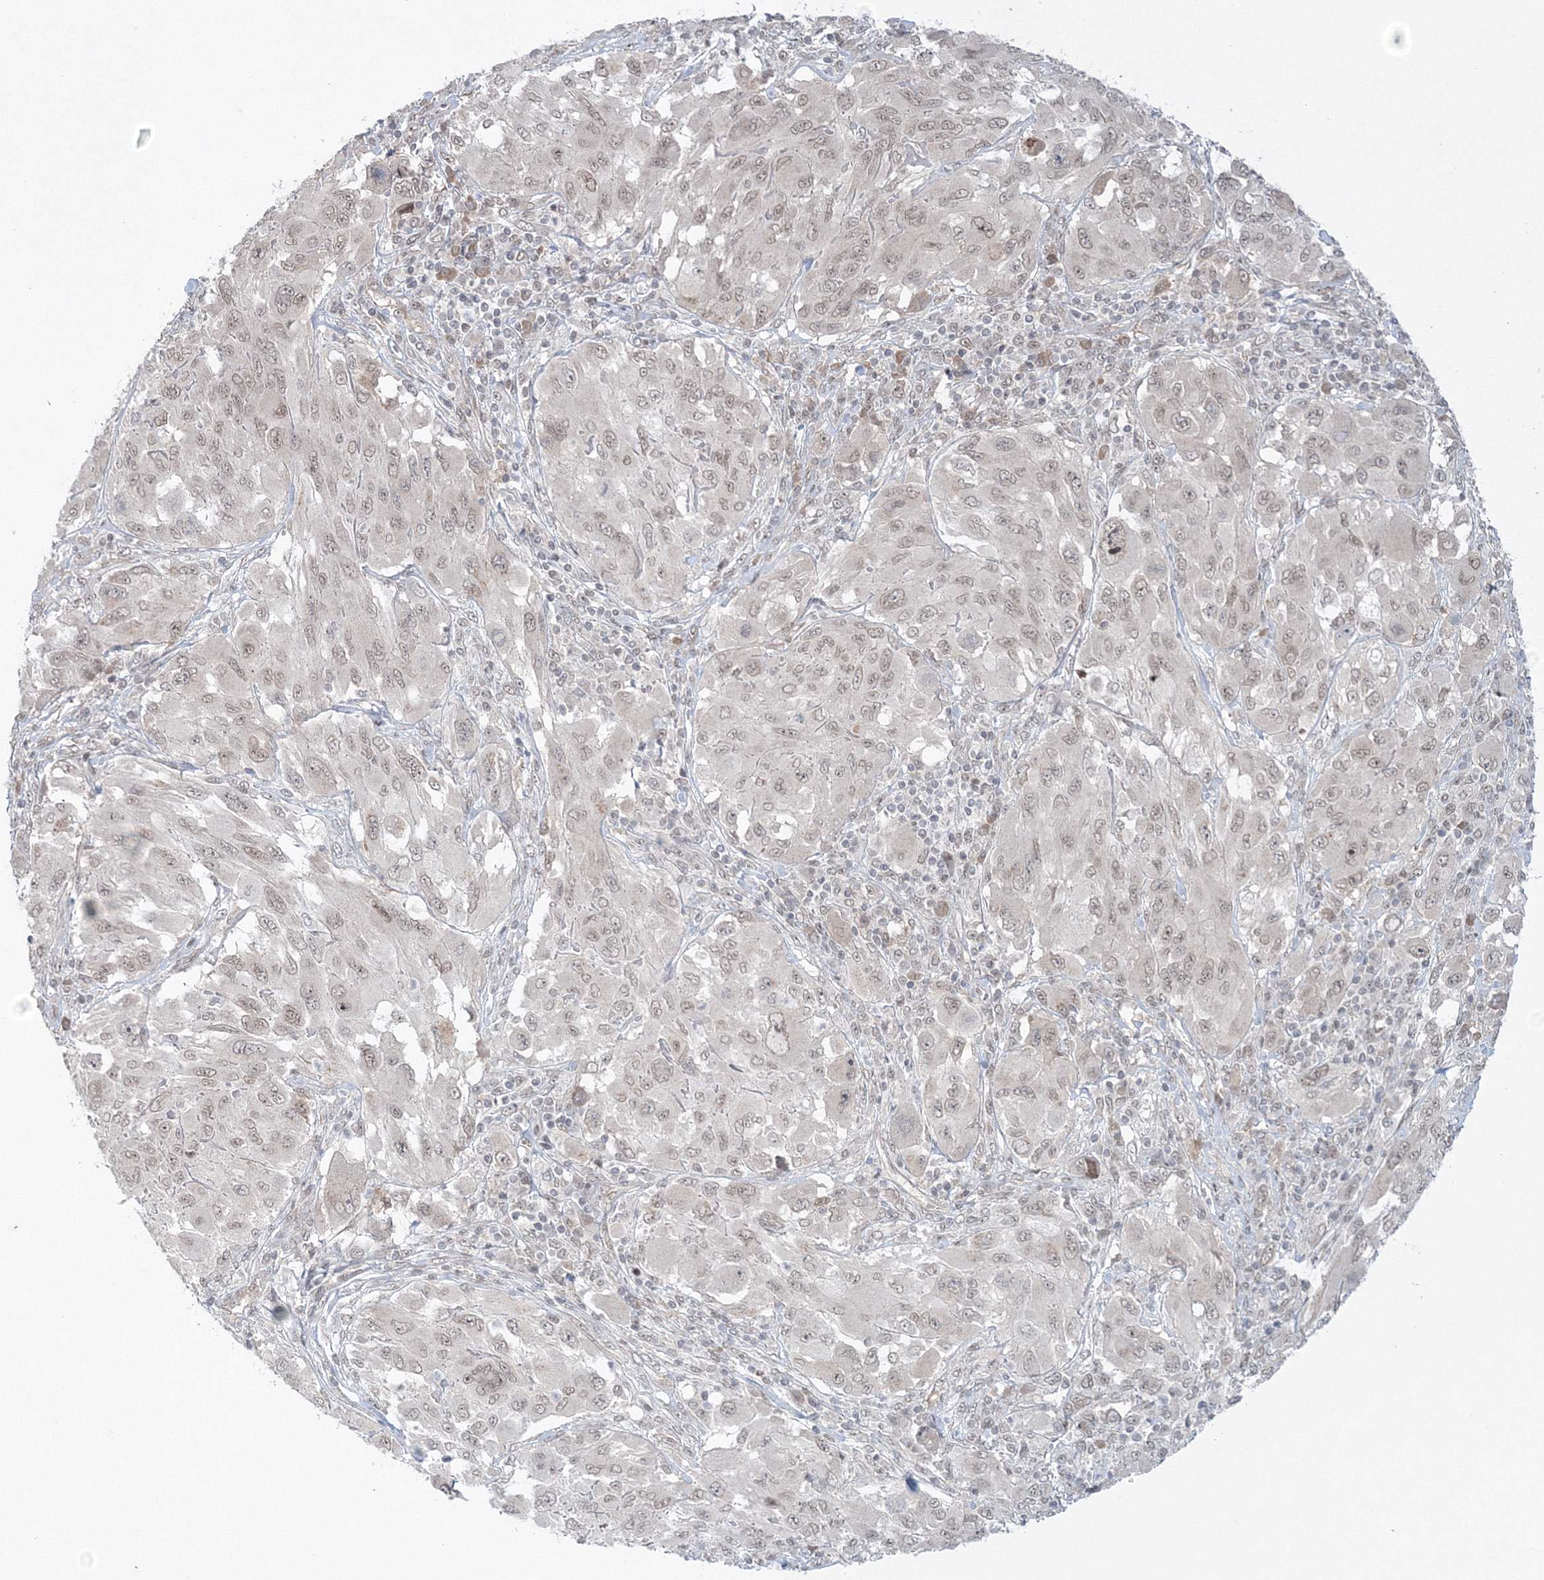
{"staining": {"intensity": "weak", "quantity": "25%-75%", "location": "nuclear"}, "tissue": "melanoma", "cell_type": "Tumor cells", "image_type": "cancer", "snomed": [{"axis": "morphology", "description": "Malignant melanoma, NOS"}, {"axis": "topography", "description": "Skin"}], "caption": "Tumor cells demonstrate low levels of weak nuclear staining in about 25%-75% of cells in malignant melanoma.", "gene": "NOA1", "patient": {"sex": "female", "age": 91}}